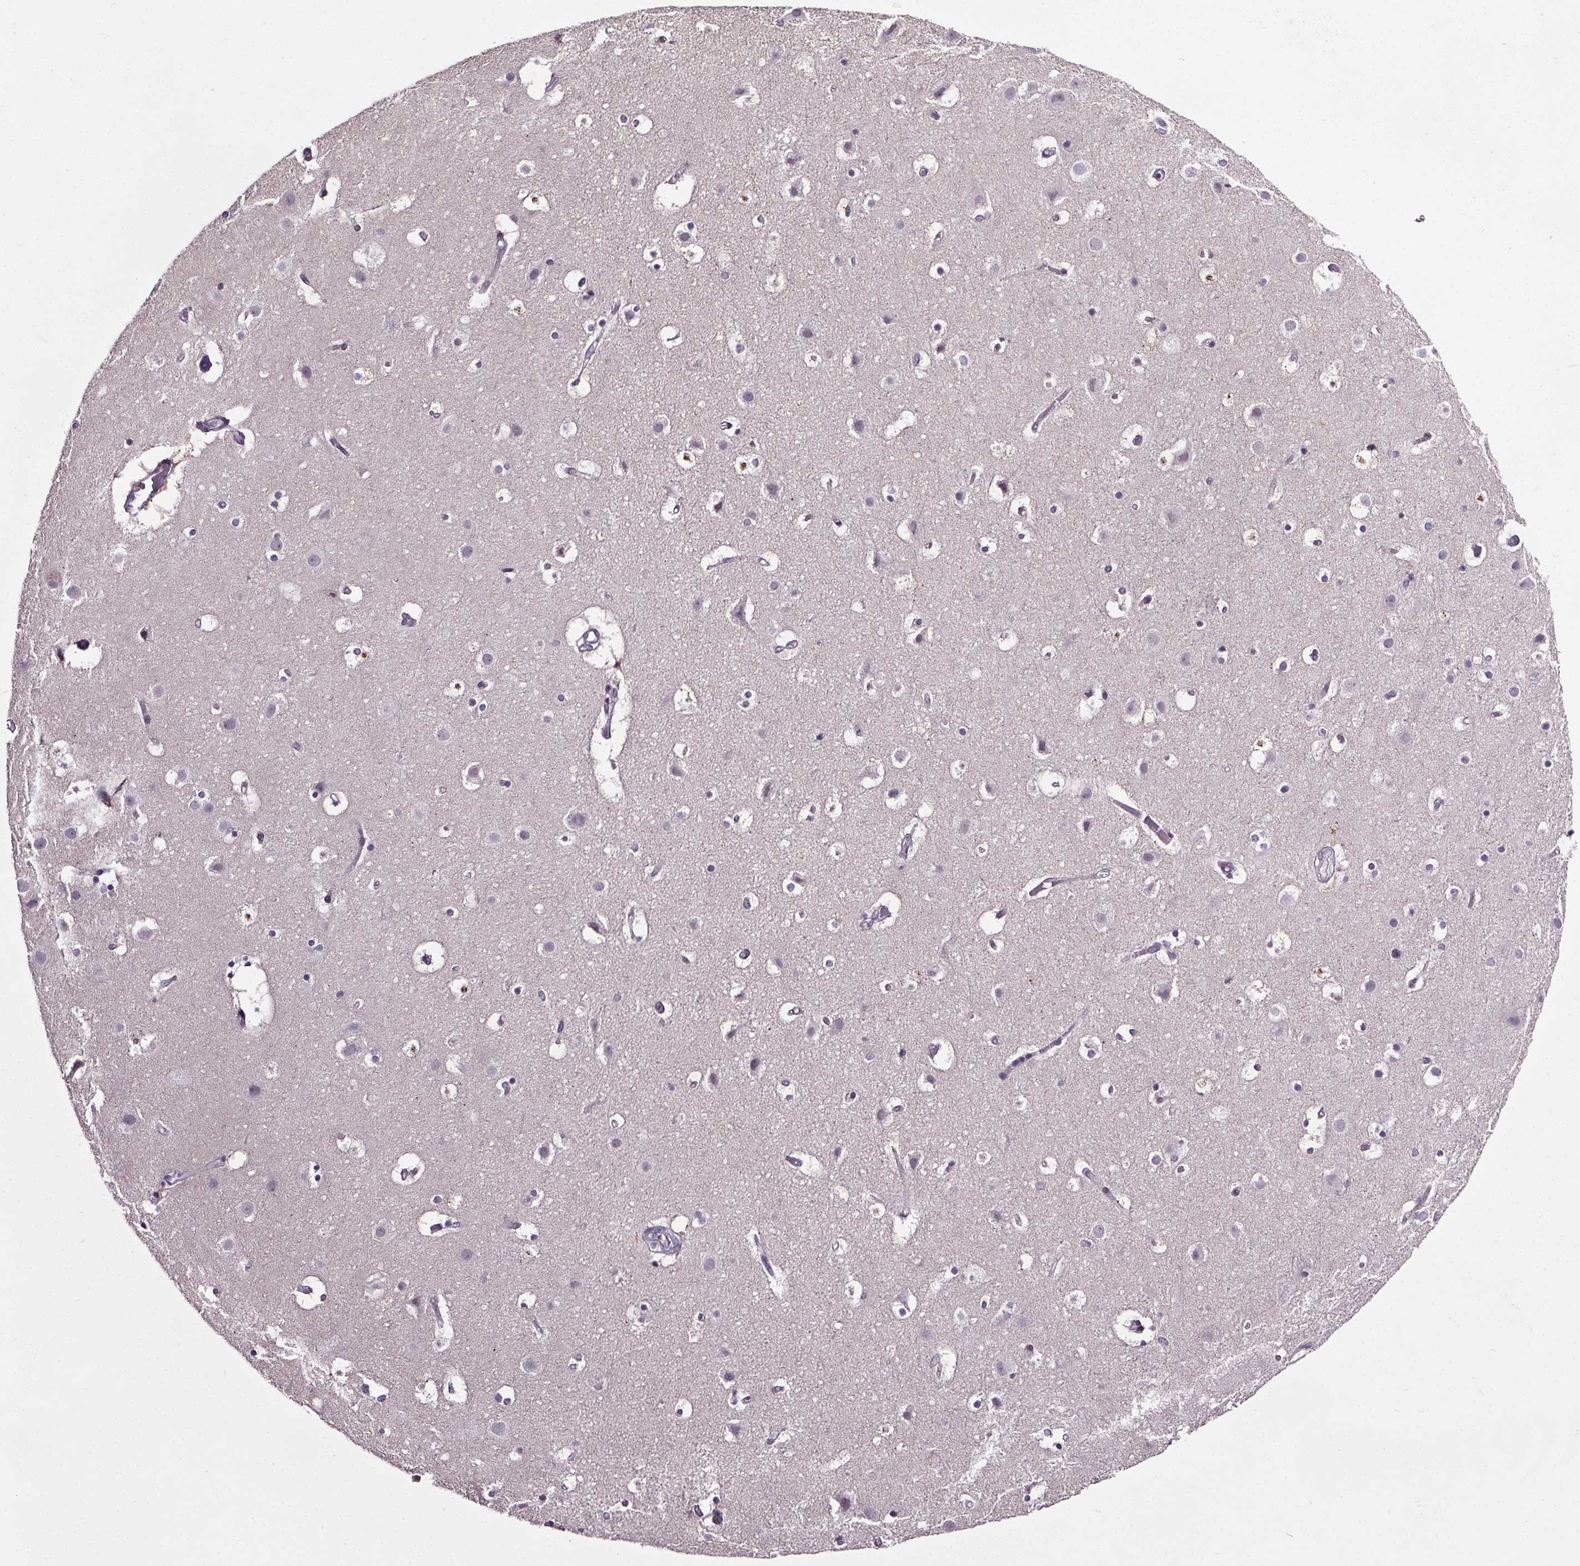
{"staining": {"intensity": "negative", "quantity": "none", "location": "none"}, "tissue": "cerebral cortex", "cell_type": "Endothelial cells", "image_type": "normal", "snomed": [{"axis": "morphology", "description": "Normal tissue, NOS"}, {"axis": "topography", "description": "Cerebral cortex"}], "caption": "An immunohistochemistry (IHC) image of normal cerebral cortex is shown. There is no staining in endothelial cells of cerebral cortex.", "gene": "NKX6", "patient": {"sex": "female", "age": 52}}